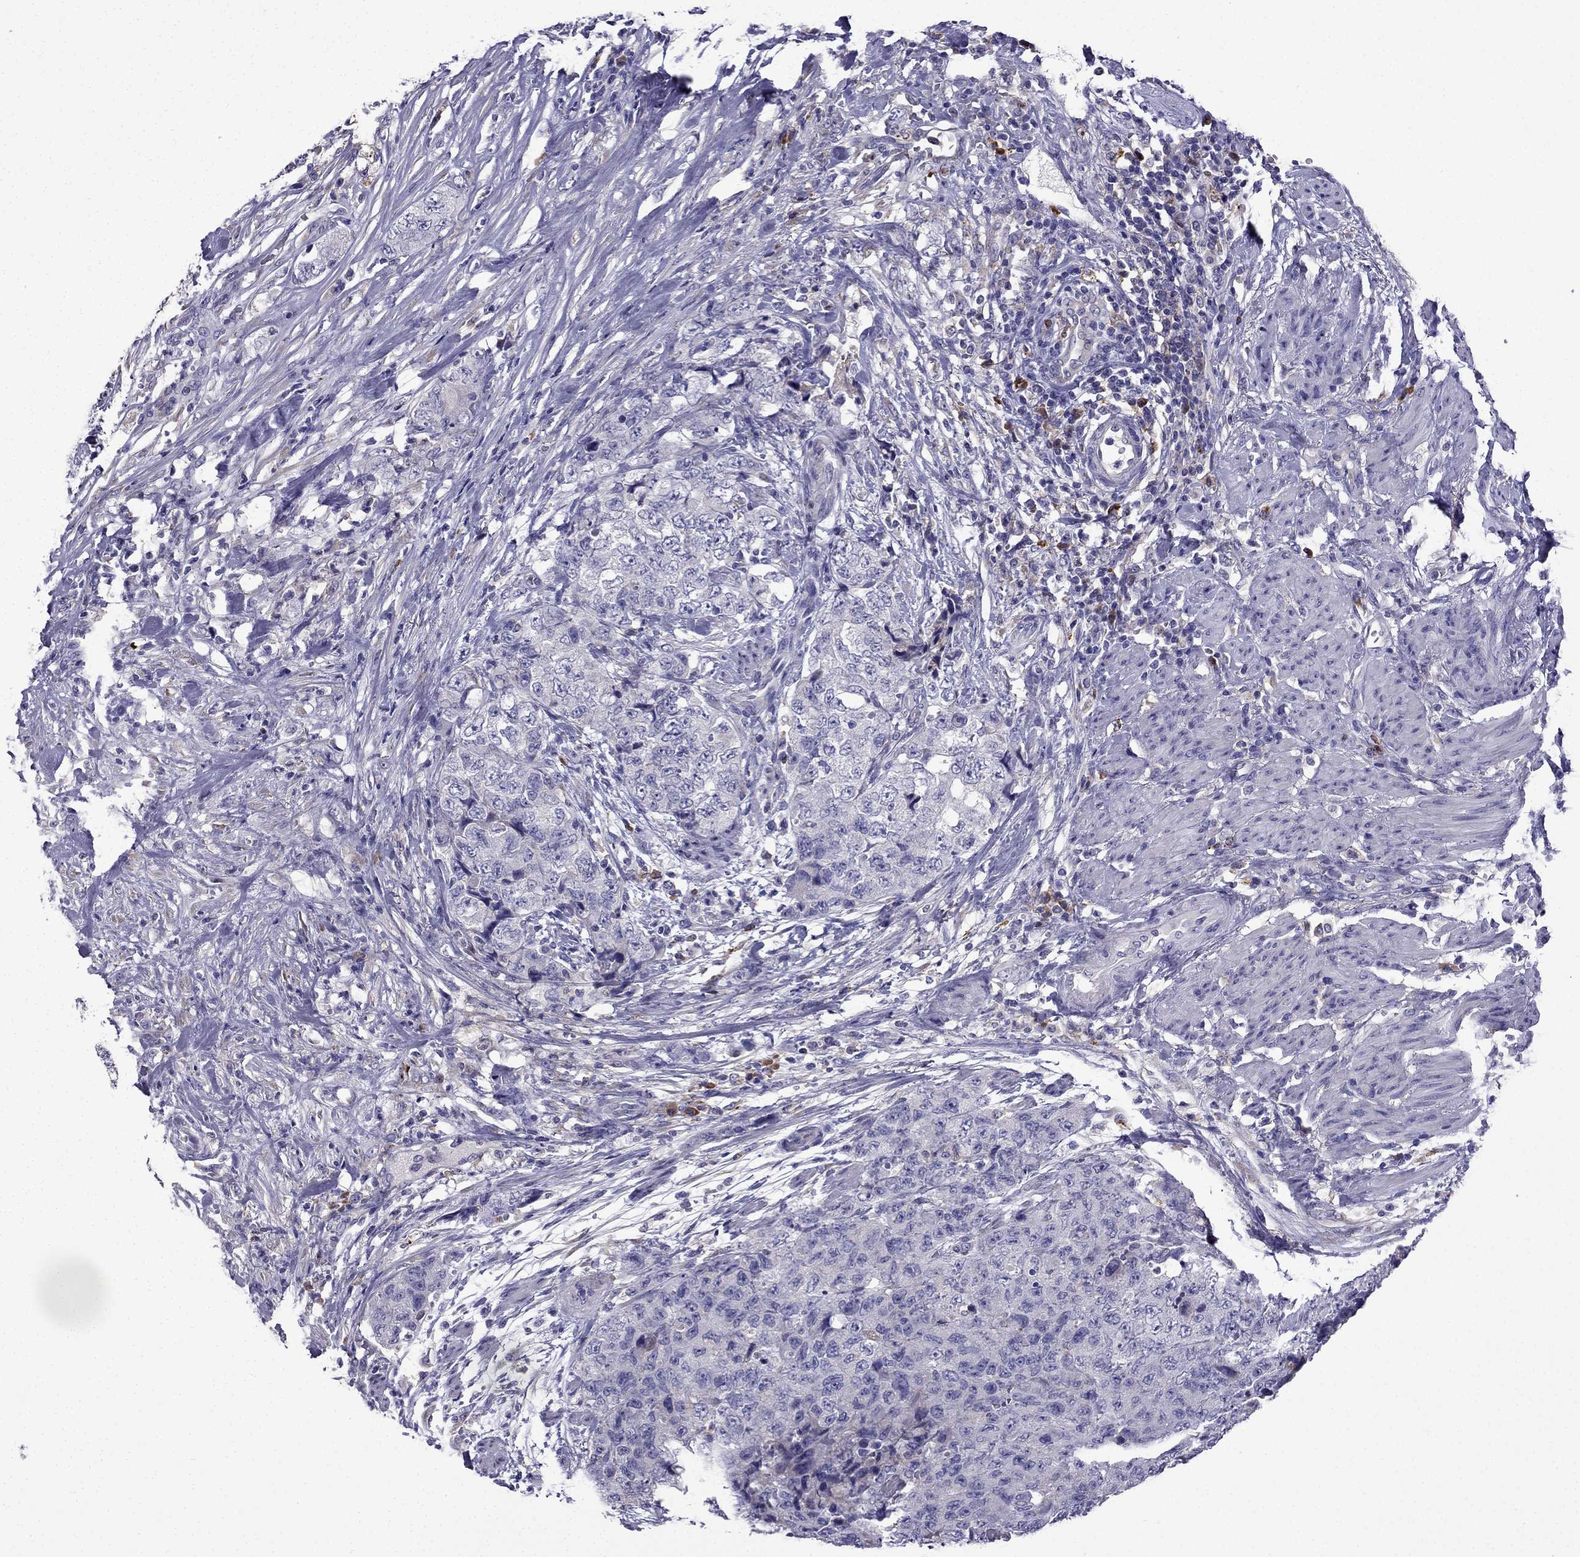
{"staining": {"intensity": "negative", "quantity": "none", "location": "none"}, "tissue": "urothelial cancer", "cell_type": "Tumor cells", "image_type": "cancer", "snomed": [{"axis": "morphology", "description": "Urothelial carcinoma, High grade"}, {"axis": "topography", "description": "Urinary bladder"}], "caption": "This micrograph is of urothelial cancer stained with IHC to label a protein in brown with the nuclei are counter-stained blue. There is no expression in tumor cells.", "gene": "TSSK4", "patient": {"sex": "female", "age": 78}}